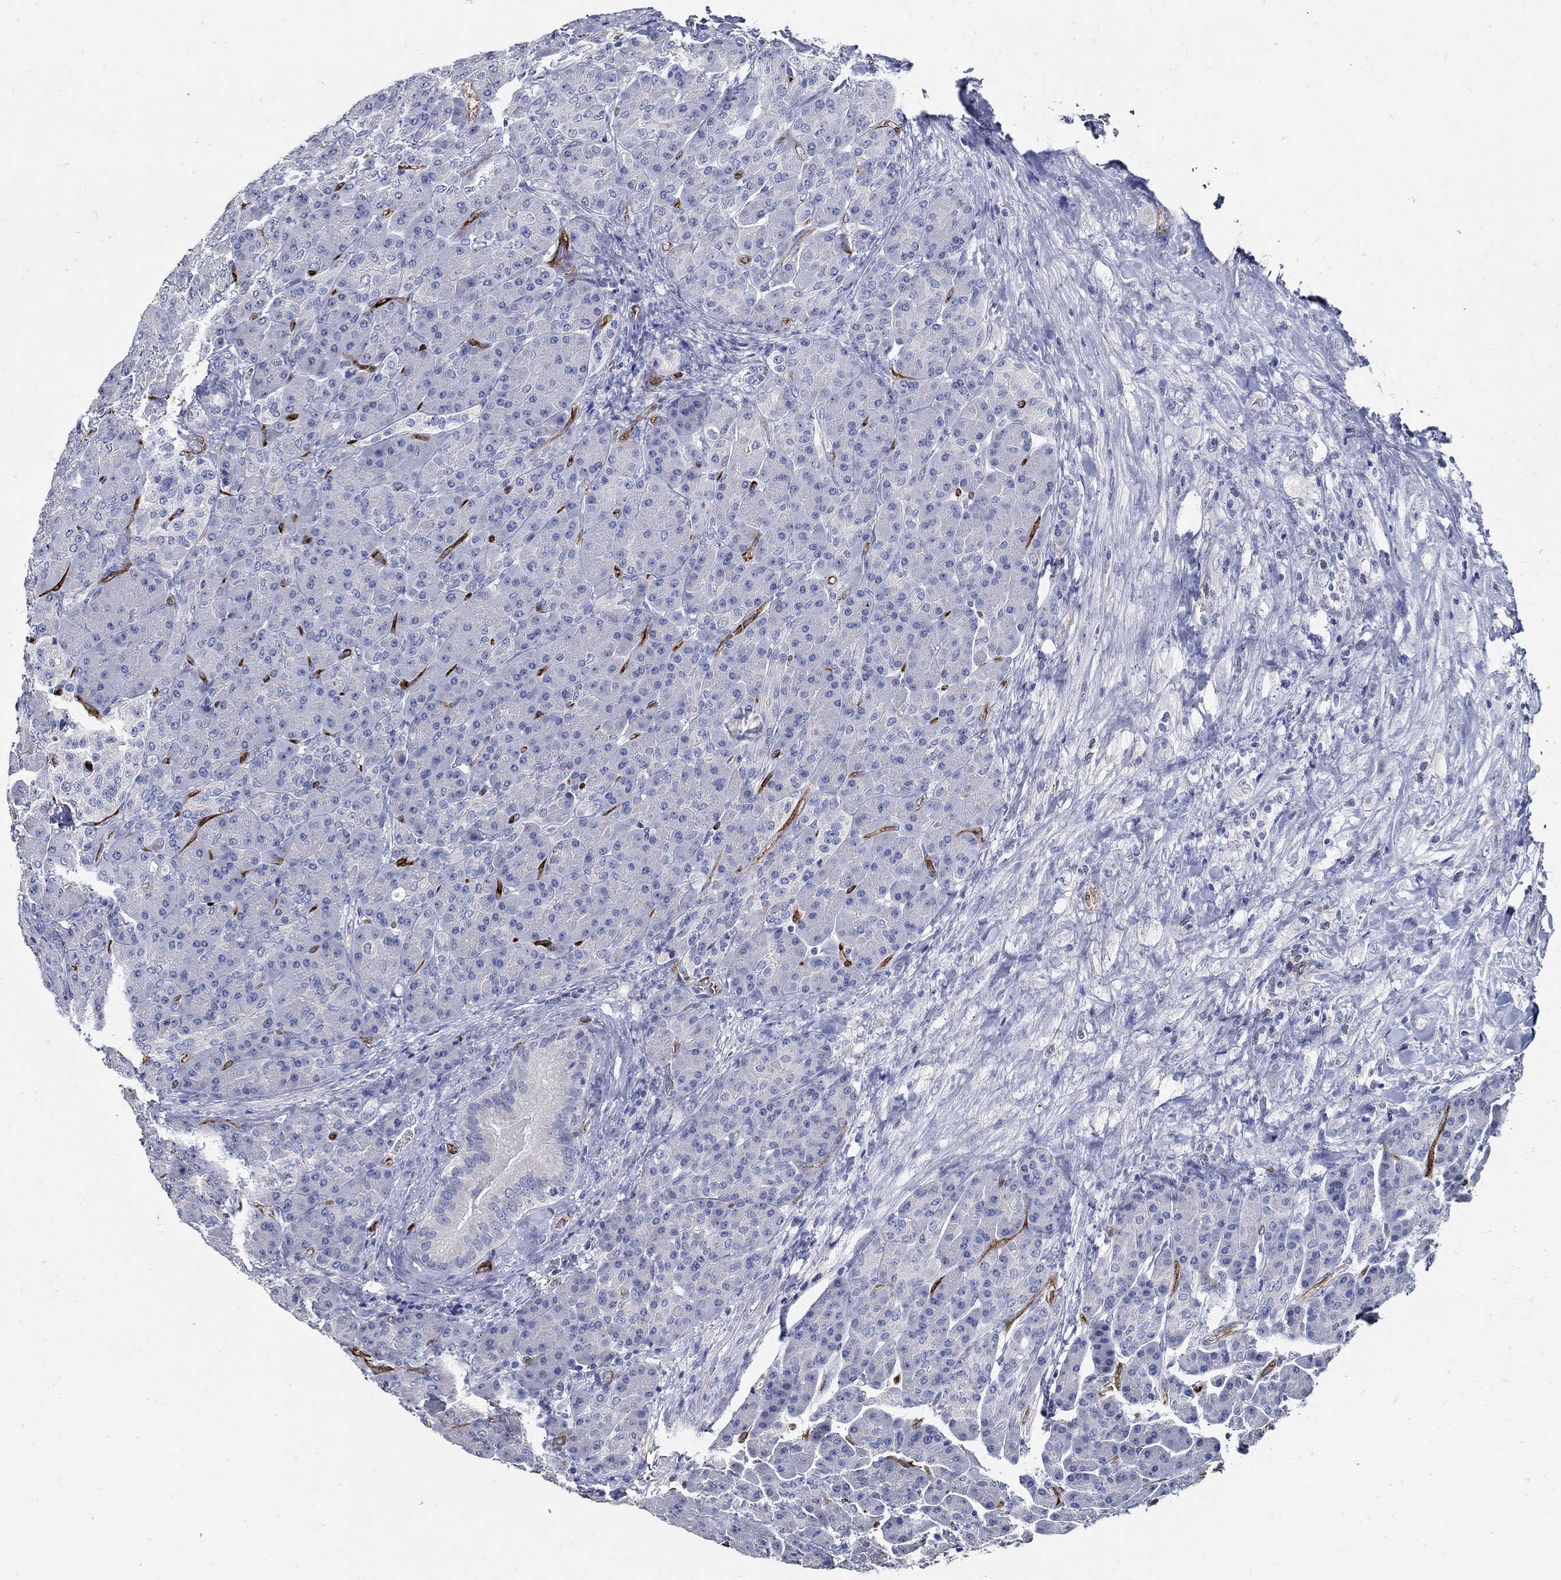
{"staining": {"intensity": "negative", "quantity": "none", "location": "none"}, "tissue": "pancreas", "cell_type": "Exocrine glandular cells", "image_type": "normal", "snomed": [{"axis": "morphology", "description": "Normal tissue, NOS"}, {"axis": "topography", "description": "Pancreas"}], "caption": "An immunohistochemistry (IHC) image of unremarkable pancreas is shown. There is no staining in exocrine glandular cells of pancreas. (Immunohistochemistry (ihc), brightfield microscopy, high magnification).", "gene": "PRX", "patient": {"sex": "male", "age": 70}}